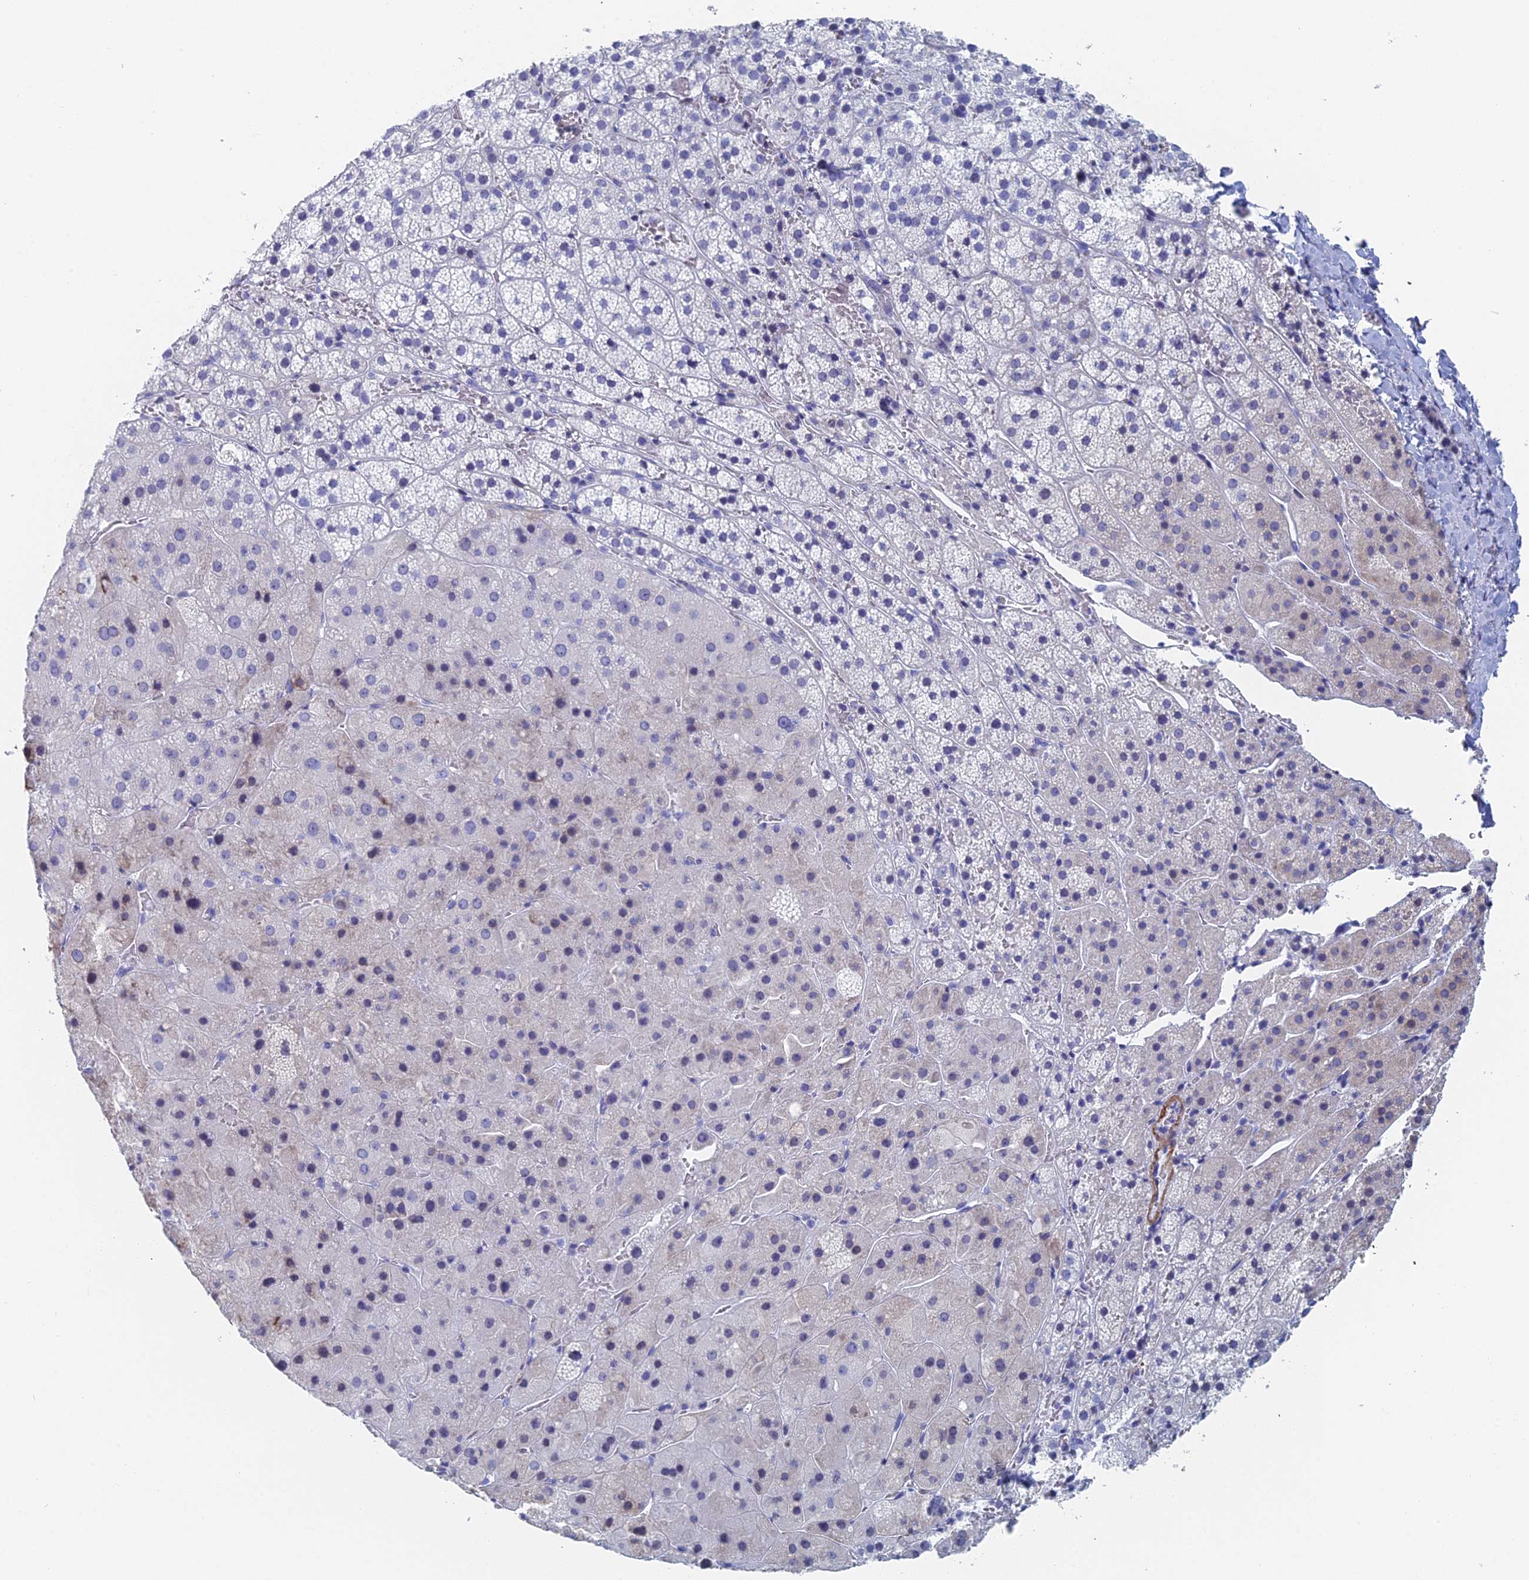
{"staining": {"intensity": "negative", "quantity": "none", "location": "none"}, "tissue": "adrenal gland", "cell_type": "Glandular cells", "image_type": "normal", "snomed": [{"axis": "morphology", "description": "Normal tissue, NOS"}, {"axis": "topography", "description": "Adrenal gland"}], "caption": "This is an immunohistochemistry photomicrograph of unremarkable human adrenal gland. There is no staining in glandular cells.", "gene": "KCNK18", "patient": {"sex": "female", "age": 44}}